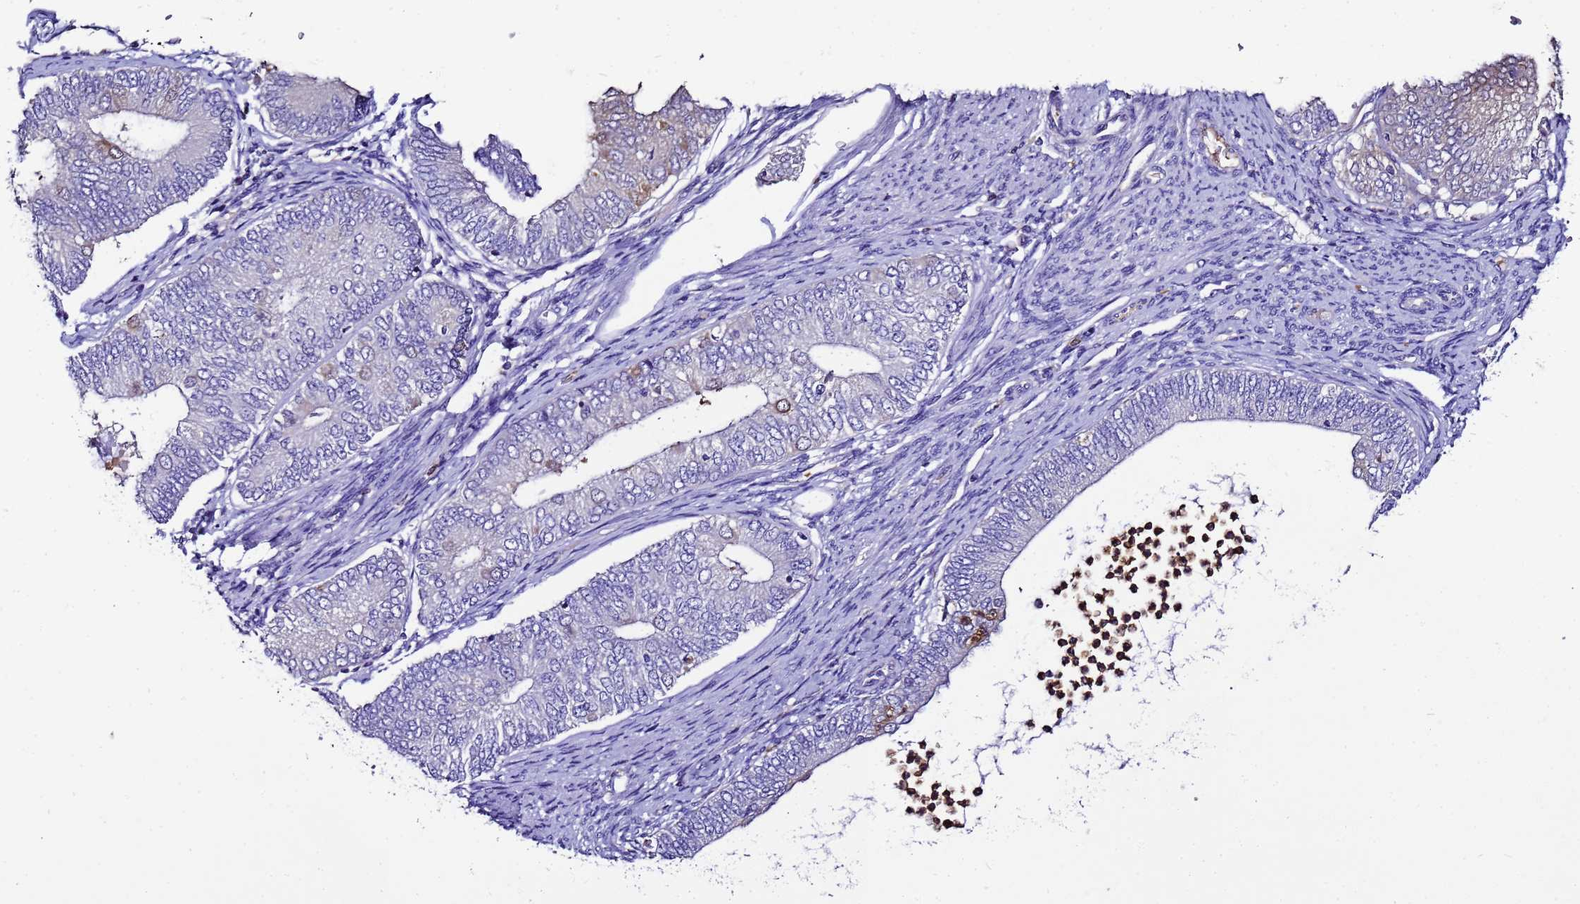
{"staining": {"intensity": "weak", "quantity": "<25%", "location": "cytoplasmic/membranous"}, "tissue": "endometrial cancer", "cell_type": "Tumor cells", "image_type": "cancer", "snomed": [{"axis": "morphology", "description": "Adenocarcinoma, NOS"}, {"axis": "topography", "description": "Endometrium"}], "caption": "Tumor cells show no significant expression in endometrial cancer. (Brightfield microscopy of DAB (3,3'-diaminobenzidine) immunohistochemistry (IHC) at high magnification).", "gene": "UGT2A1", "patient": {"sex": "female", "age": 68}}